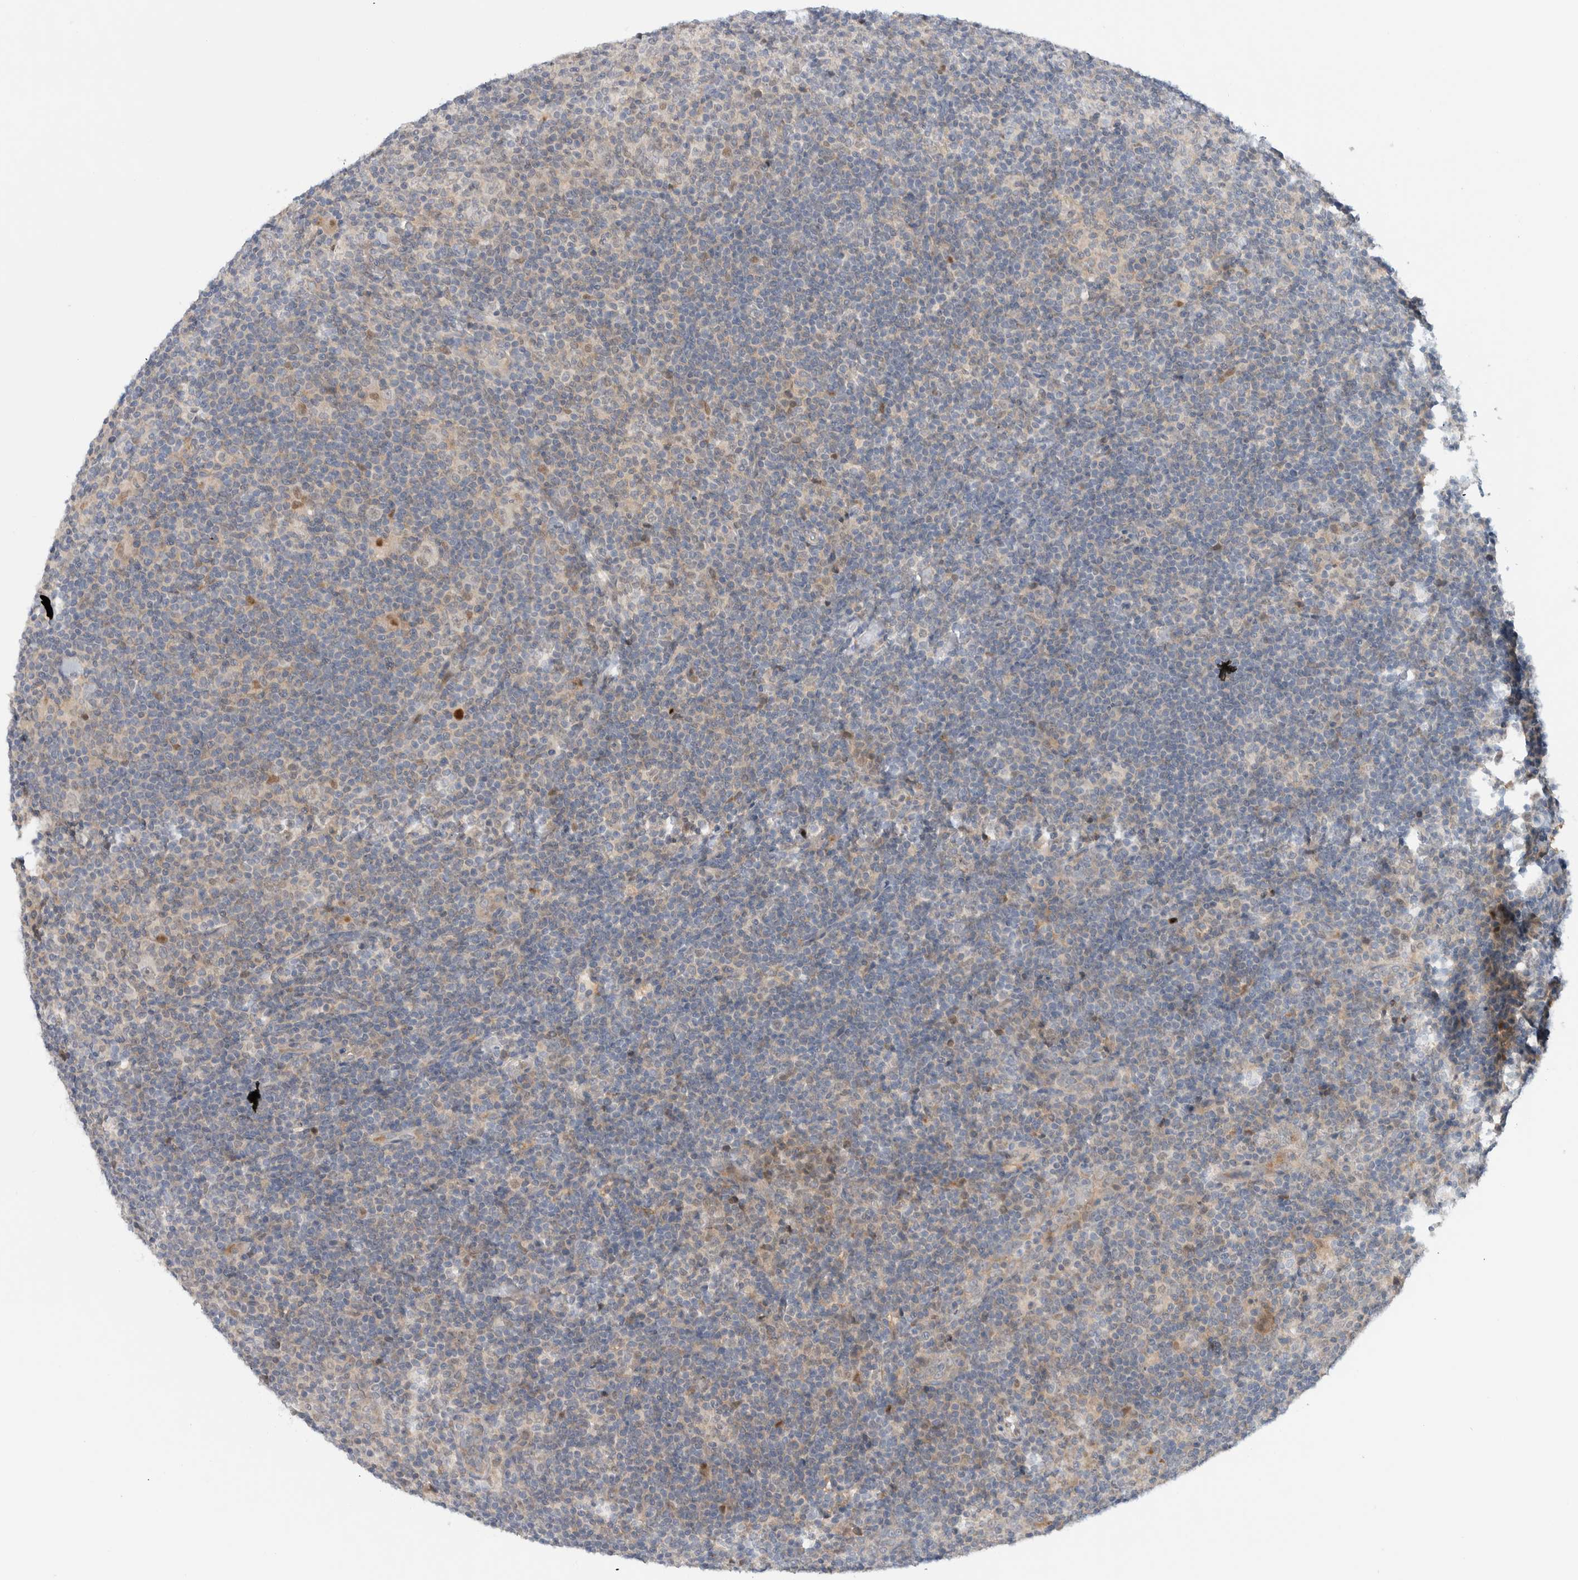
{"staining": {"intensity": "negative", "quantity": "none", "location": "none"}, "tissue": "lymphoma", "cell_type": "Tumor cells", "image_type": "cancer", "snomed": [{"axis": "morphology", "description": "Hodgkin's disease, NOS"}, {"axis": "topography", "description": "Lymph node"}], "caption": "High power microscopy micrograph of an immunohistochemistry histopathology image of lymphoma, revealing no significant staining in tumor cells.", "gene": "NCR3LG1", "patient": {"sex": "female", "age": 57}}